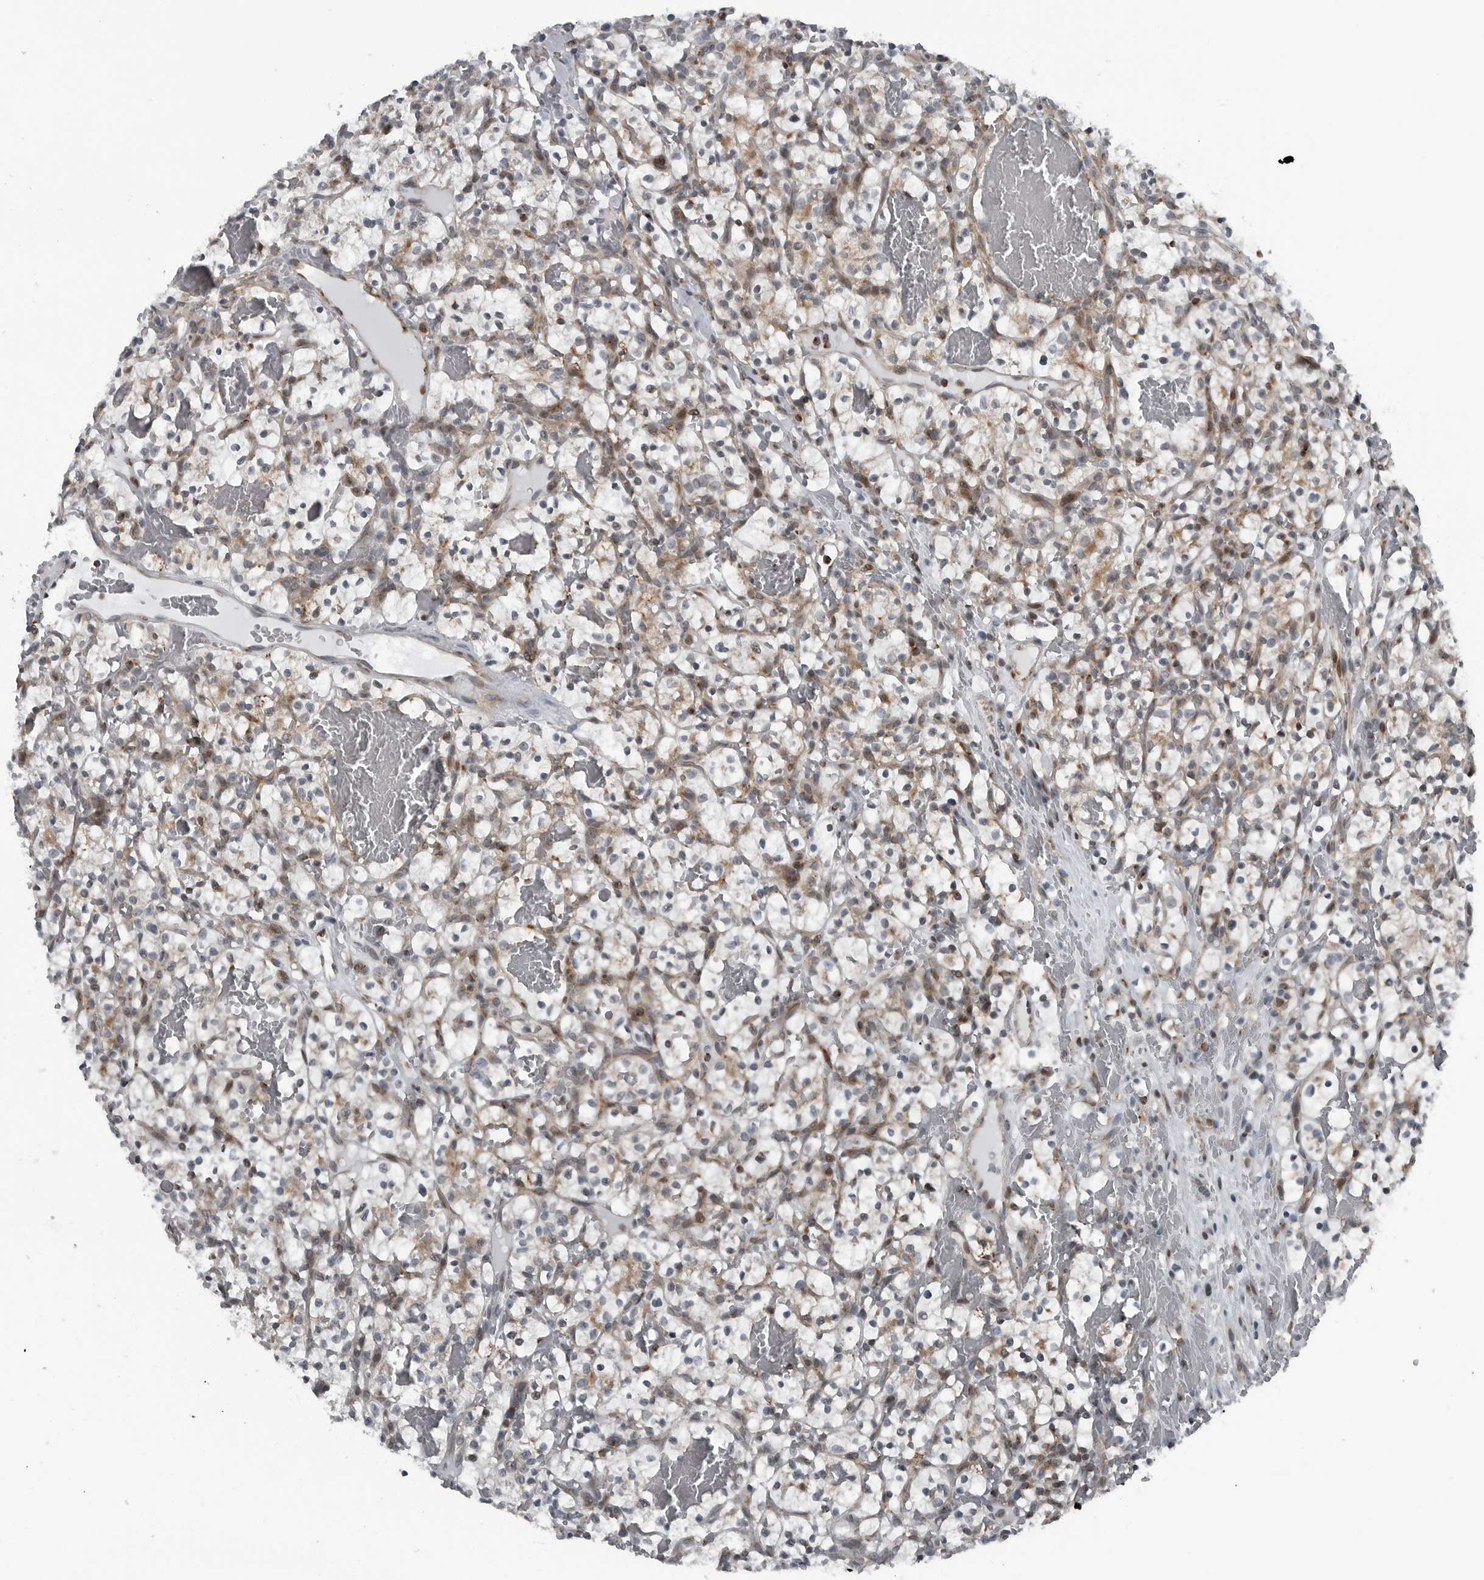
{"staining": {"intensity": "weak", "quantity": "25%-75%", "location": "cytoplasmic/membranous"}, "tissue": "renal cancer", "cell_type": "Tumor cells", "image_type": "cancer", "snomed": [{"axis": "morphology", "description": "Adenocarcinoma, NOS"}, {"axis": "topography", "description": "Kidney"}], "caption": "Brown immunohistochemical staining in adenocarcinoma (renal) demonstrates weak cytoplasmic/membranous staining in approximately 25%-75% of tumor cells.", "gene": "GAK", "patient": {"sex": "female", "age": 57}}